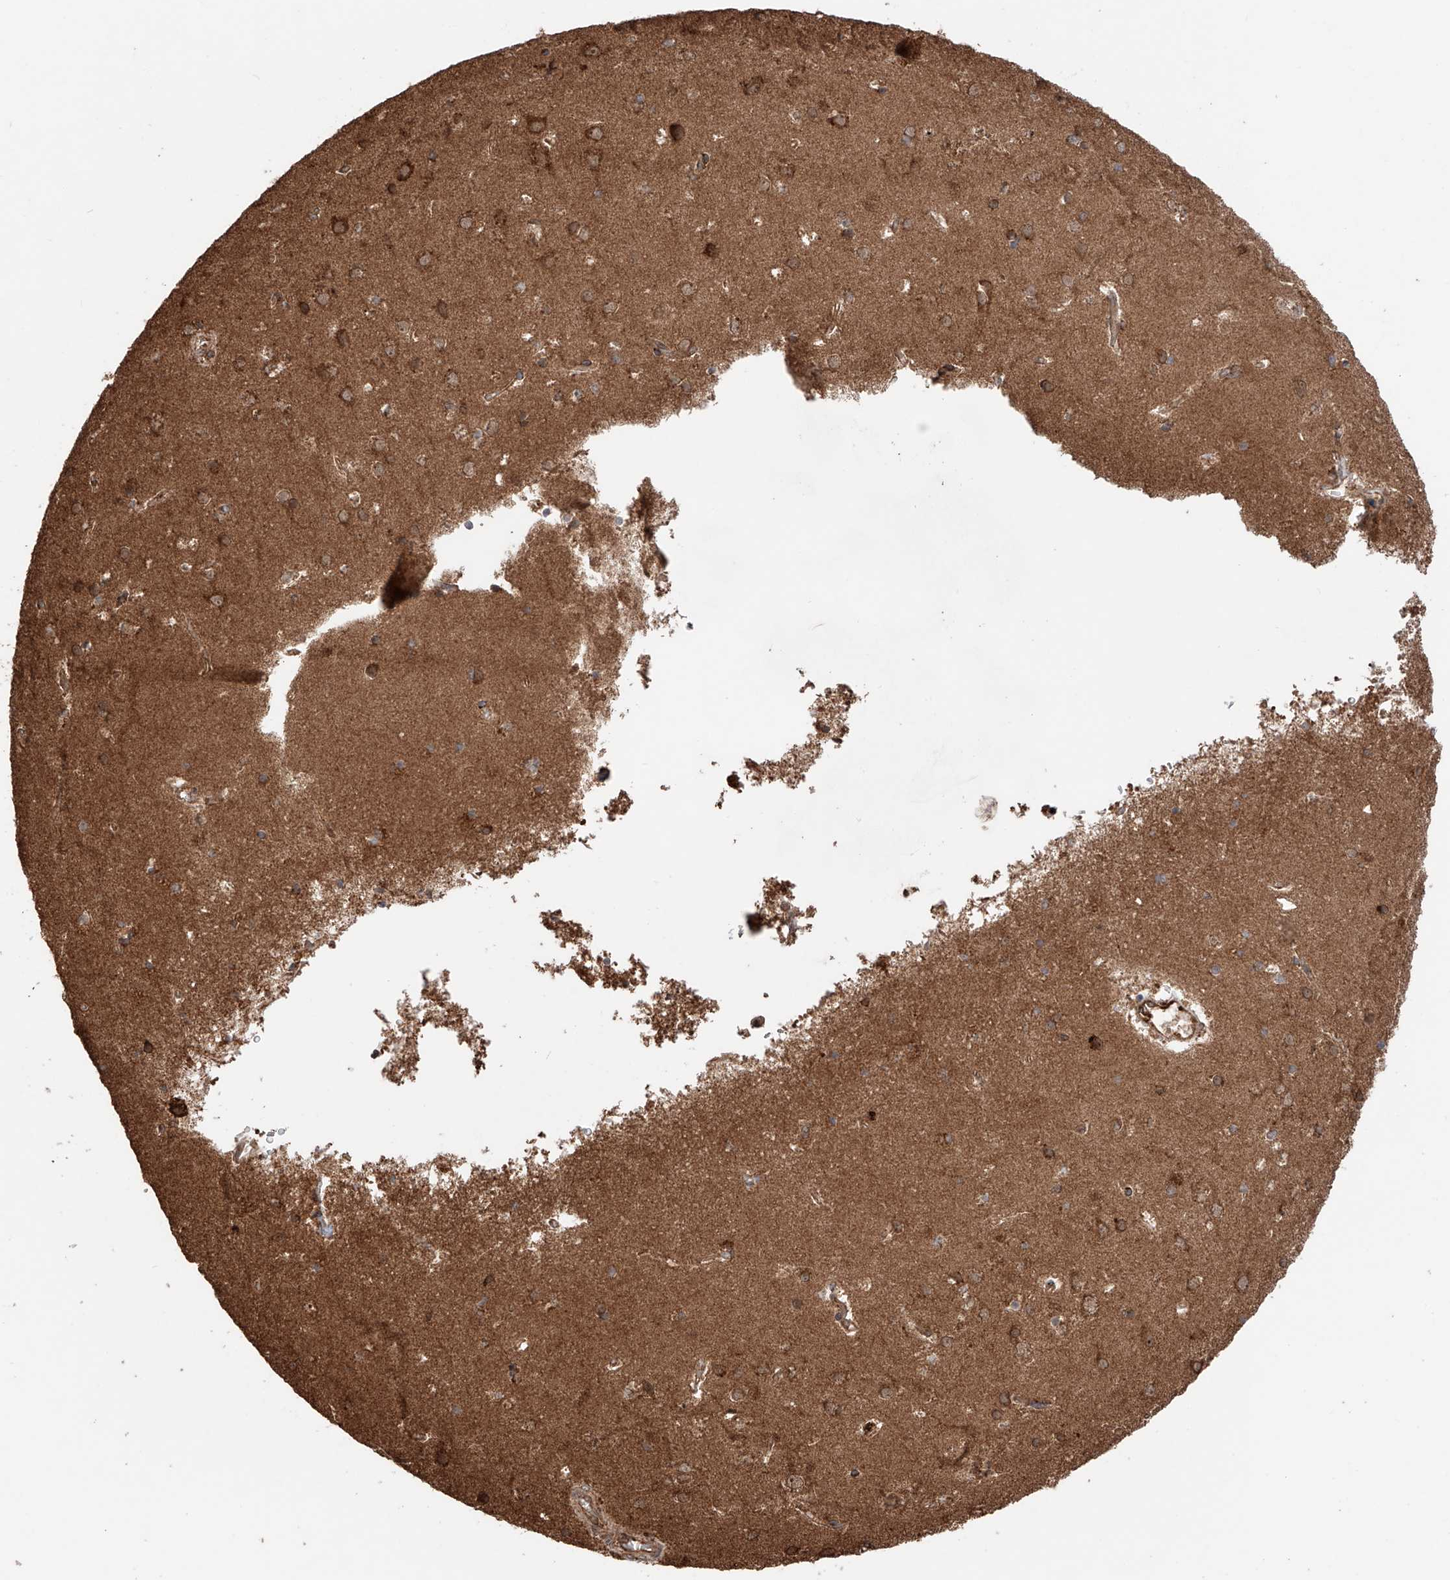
{"staining": {"intensity": "moderate", "quantity": ">75%", "location": "cytoplasmic/membranous"}, "tissue": "cerebral cortex", "cell_type": "Endothelial cells", "image_type": "normal", "snomed": [{"axis": "morphology", "description": "Normal tissue, NOS"}, {"axis": "topography", "description": "Cerebral cortex"}], "caption": "This photomicrograph shows immunohistochemistry staining of benign human cerebral cortex, with medium moderate cytoplasmic/membranous staining in approximately >75% of endothelial cells.", "gene": "DNAH8", "patient": {"sex": "male", "age": 54}}